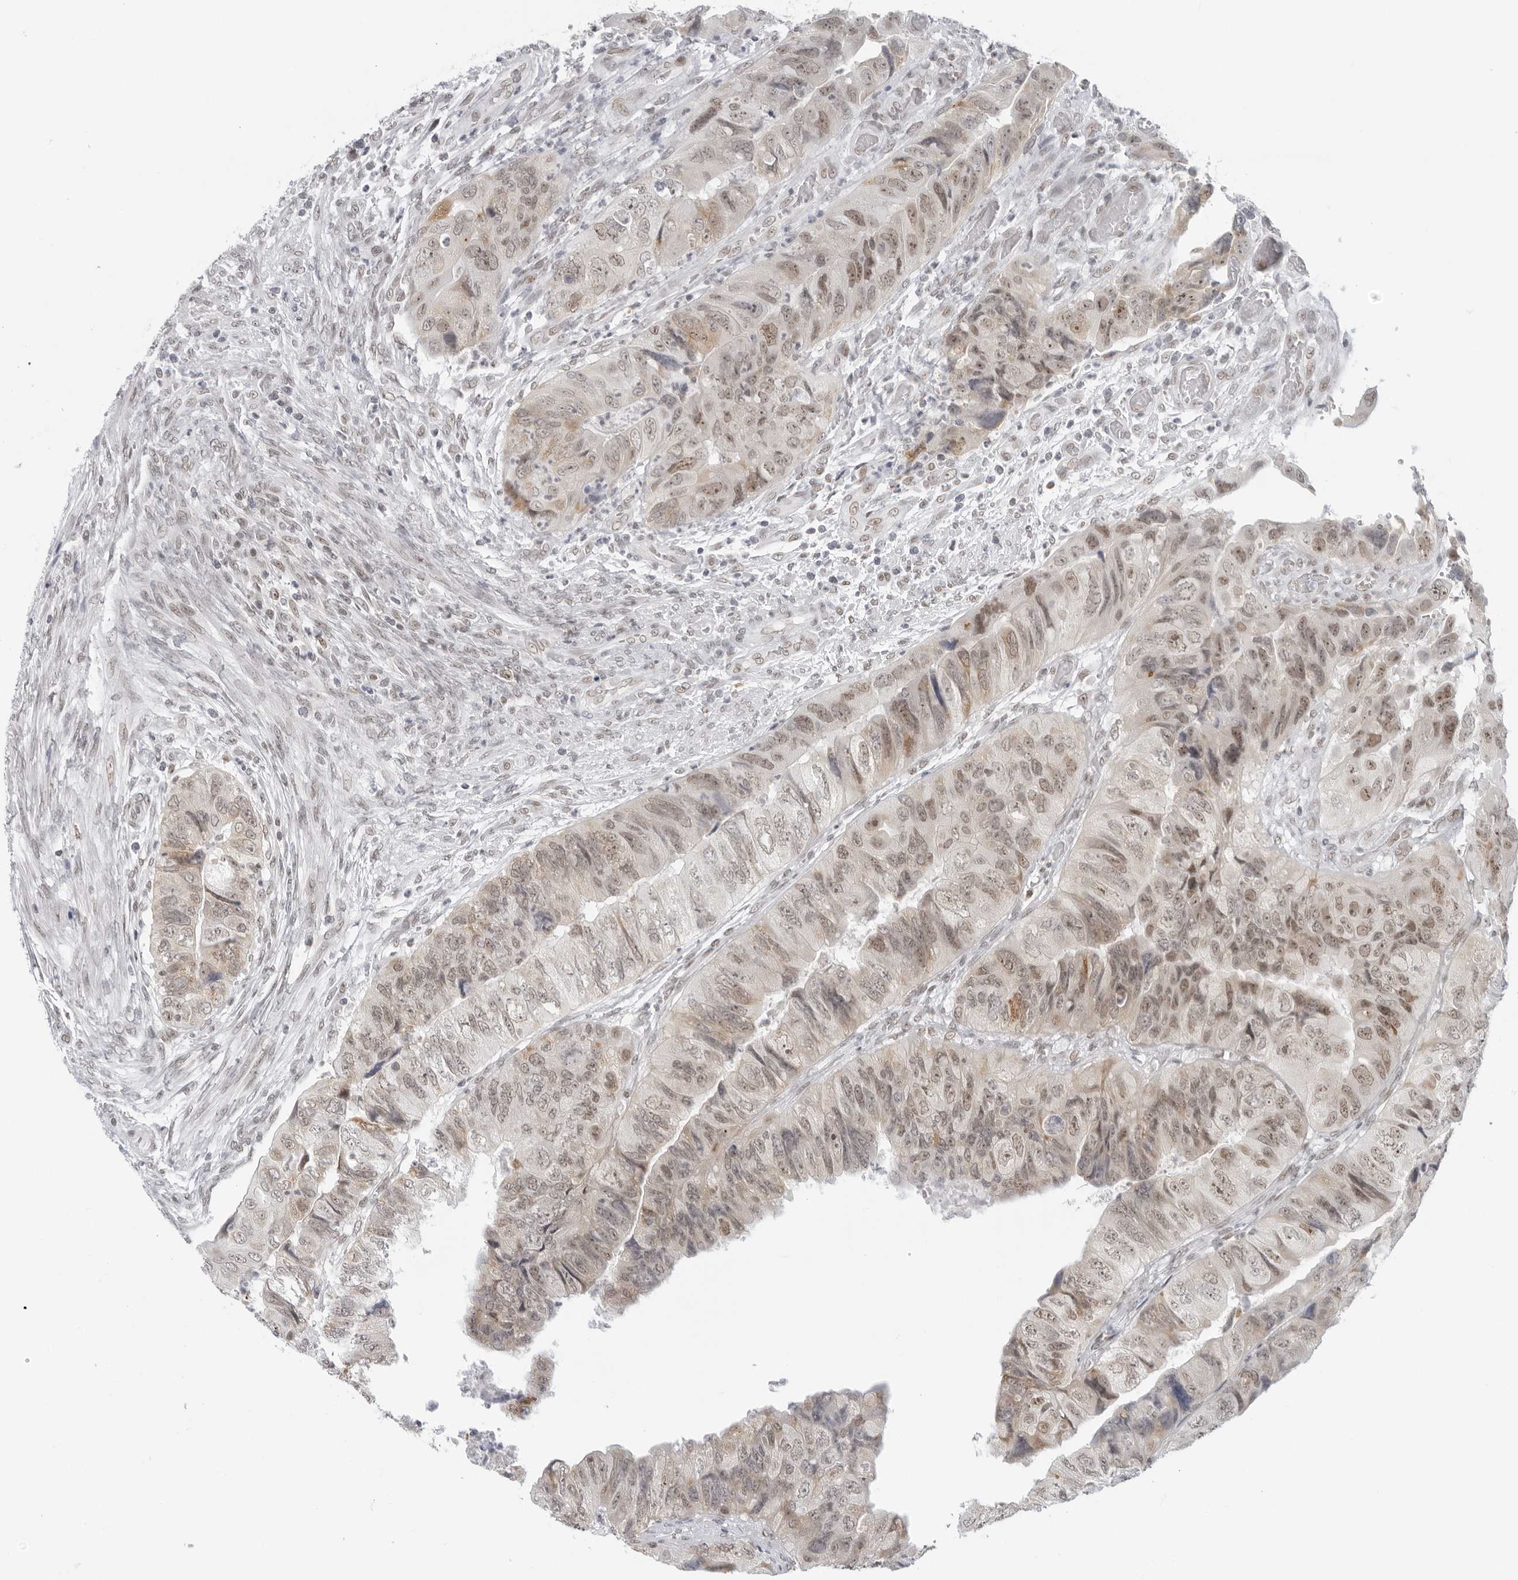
{"staining": {"intensity": "weak", "quantity": ">75%", "location": "nuclear"}, "tissue": "colorectal cancer", "cell_type": "Tumor cells", "image_type": "cancer", "snomed": [{"axis": "morphology", "description": "Adenocarcinoma, NOS"}, {"axis": "topography", "description": "Rectum"}], "caption": "The immunohistochemical stain labels weak nuclear positivity in tumor cells of adenocarcinoma (colorectal) tissue. Nuclei are stained in blue.", "gene": "FOXK2", "patient": {"sex": "male", "age": 63}}